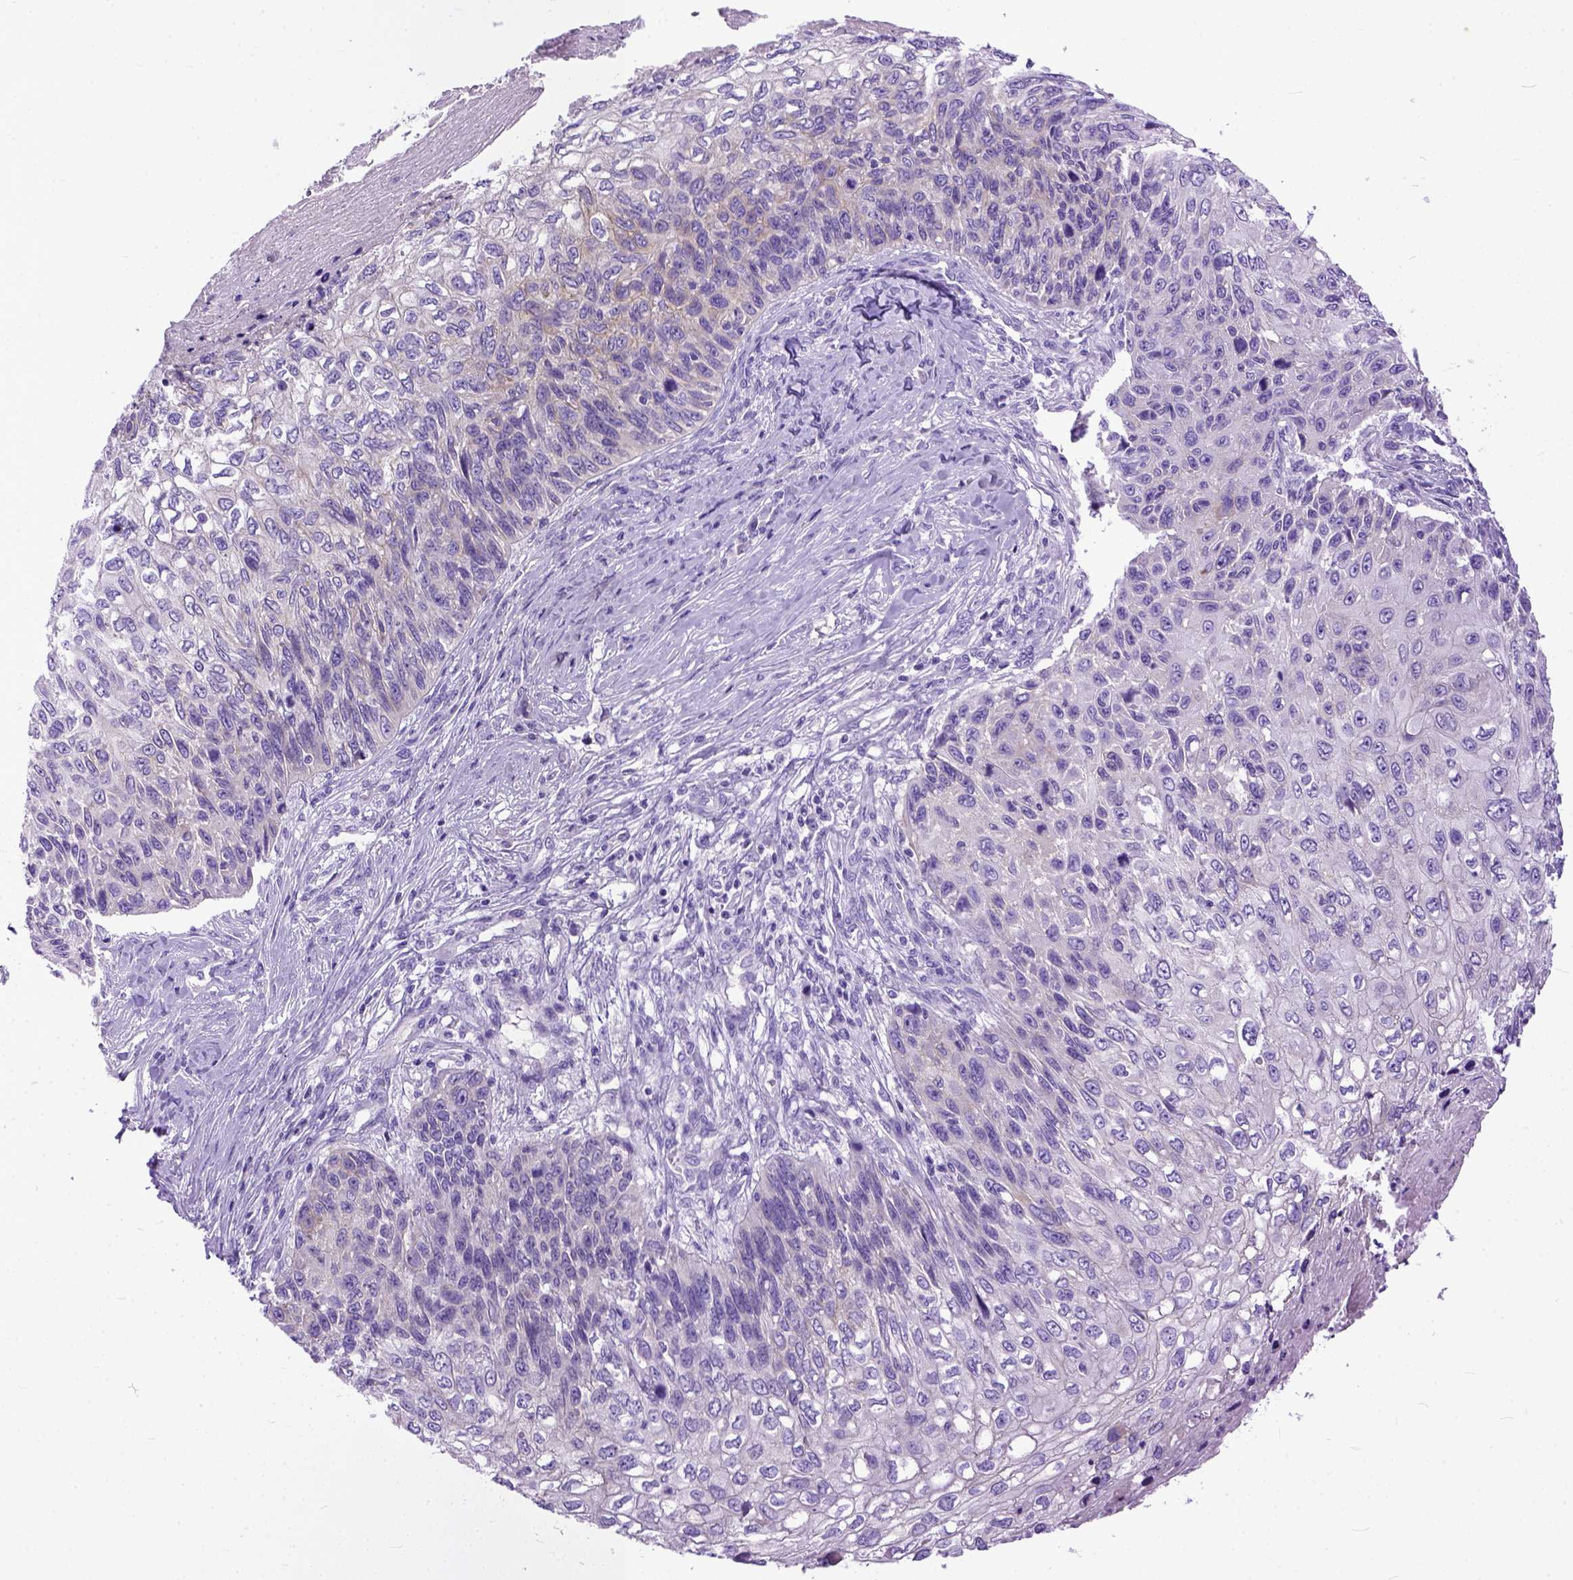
{"staining": {"intensity": "negative", "quantity": "none", "location": "none"}, "tissue": "skin cancer", "cell_type": "Tumor cells", "image_type": "cancer", "snomed": [{"axis": "morphology", "description": "Squamous cell carcinoma, NOS"}, {"axis": "topography", "description": "Skin"}], "caption": "Micrograph shows no protein staining in tumor cells of squamous cell carcinoma (skin) tissue. Nuclei are stained in blue.", "gene": "PPL", "patient": {"sex": "male", "age": 92}}